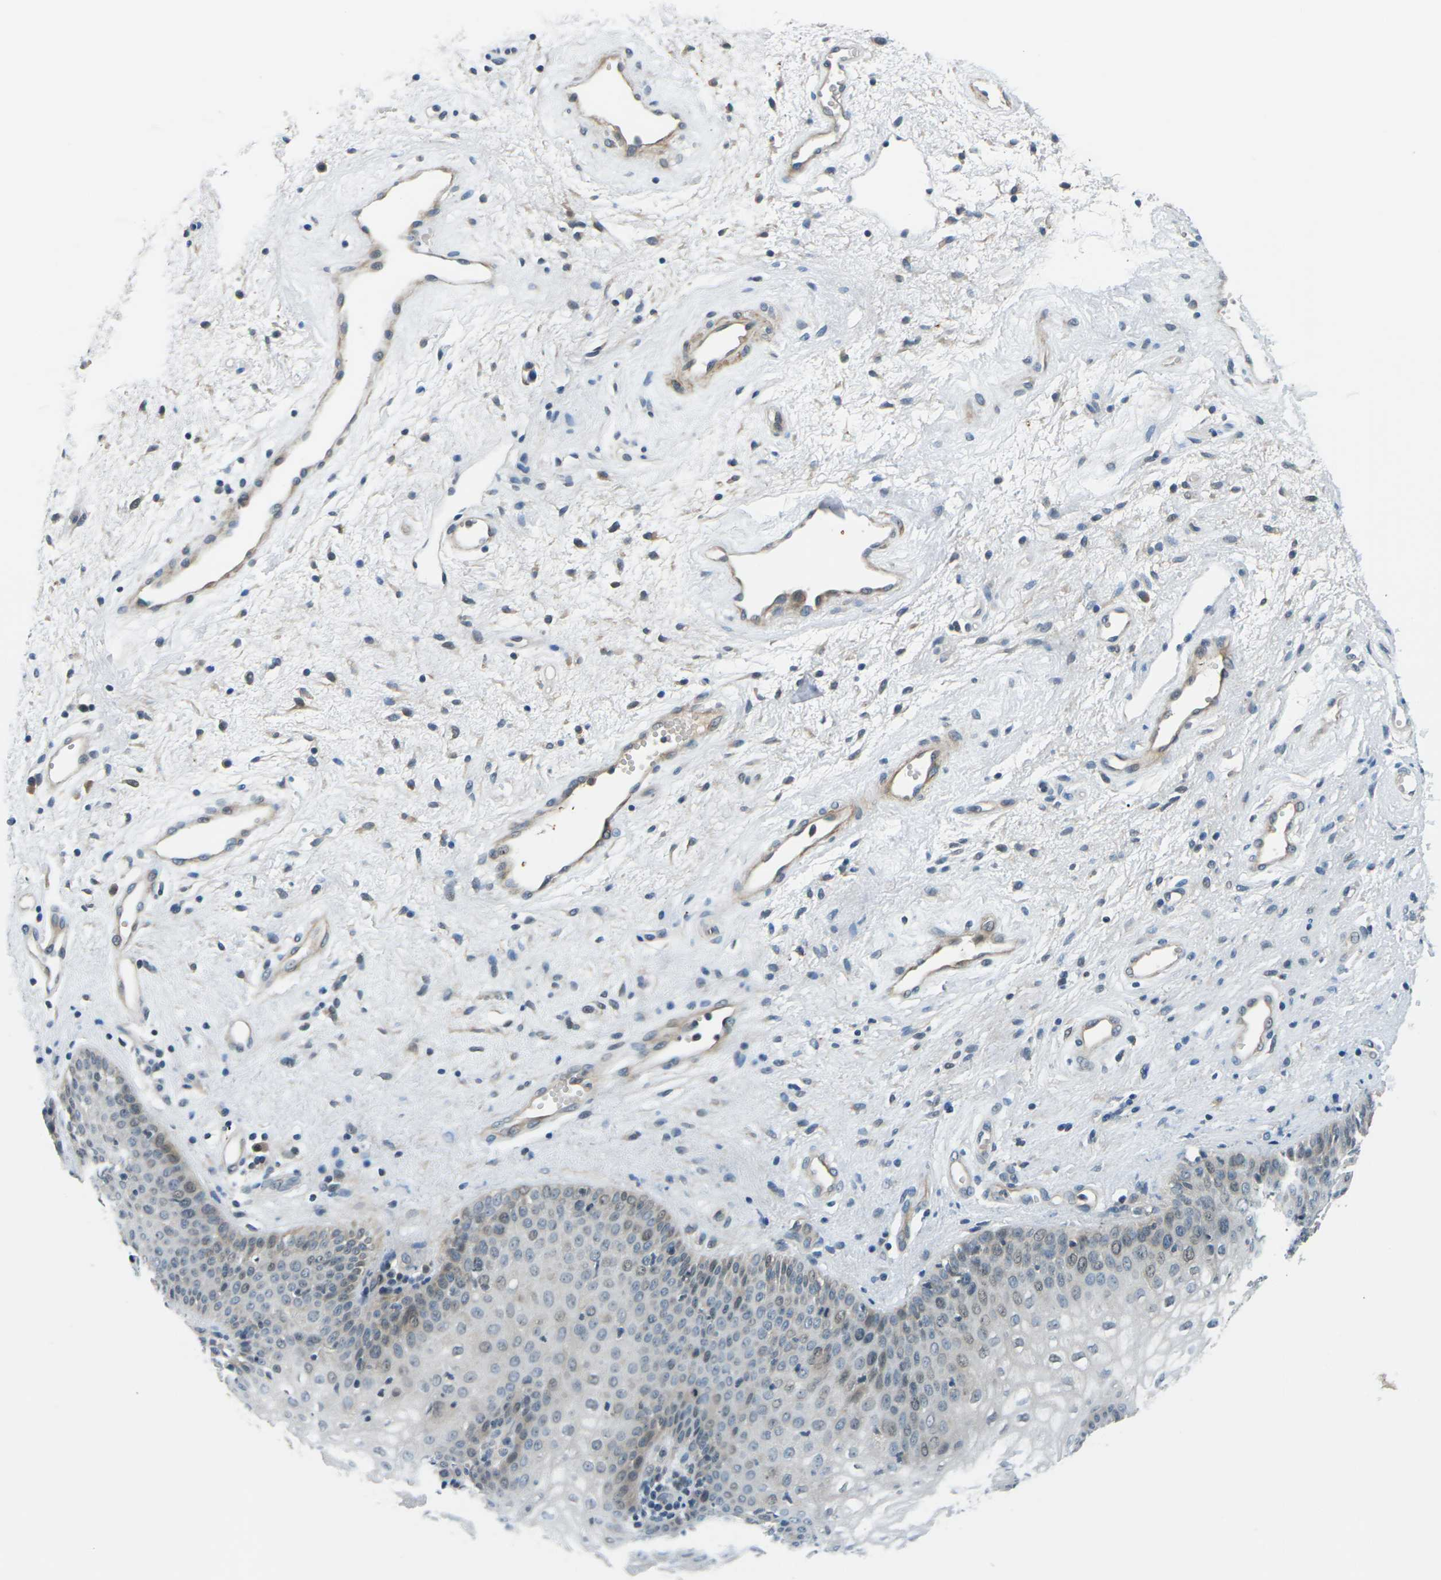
{"staining": {"intensity": "weak", "quantity": "<25%", "location": "cytoplasmic/membranous"}, "tissue": "vagina", "cell_type": "Squamous epithelial cells", "image_type": "normal", "snomed": [{"axis": "morphology", "description": "Normal tissue, NOS"}, {"axis": "topography", "description": "Vagina"}], "caption": "There is no significant staining in squamous epithelial cells of vagina. (Immunohistochemistry (ihc), brightfield microscopy, high magnification).", "gene": "SLC13A3", "patient": {"sex": "female", "age": 34}}